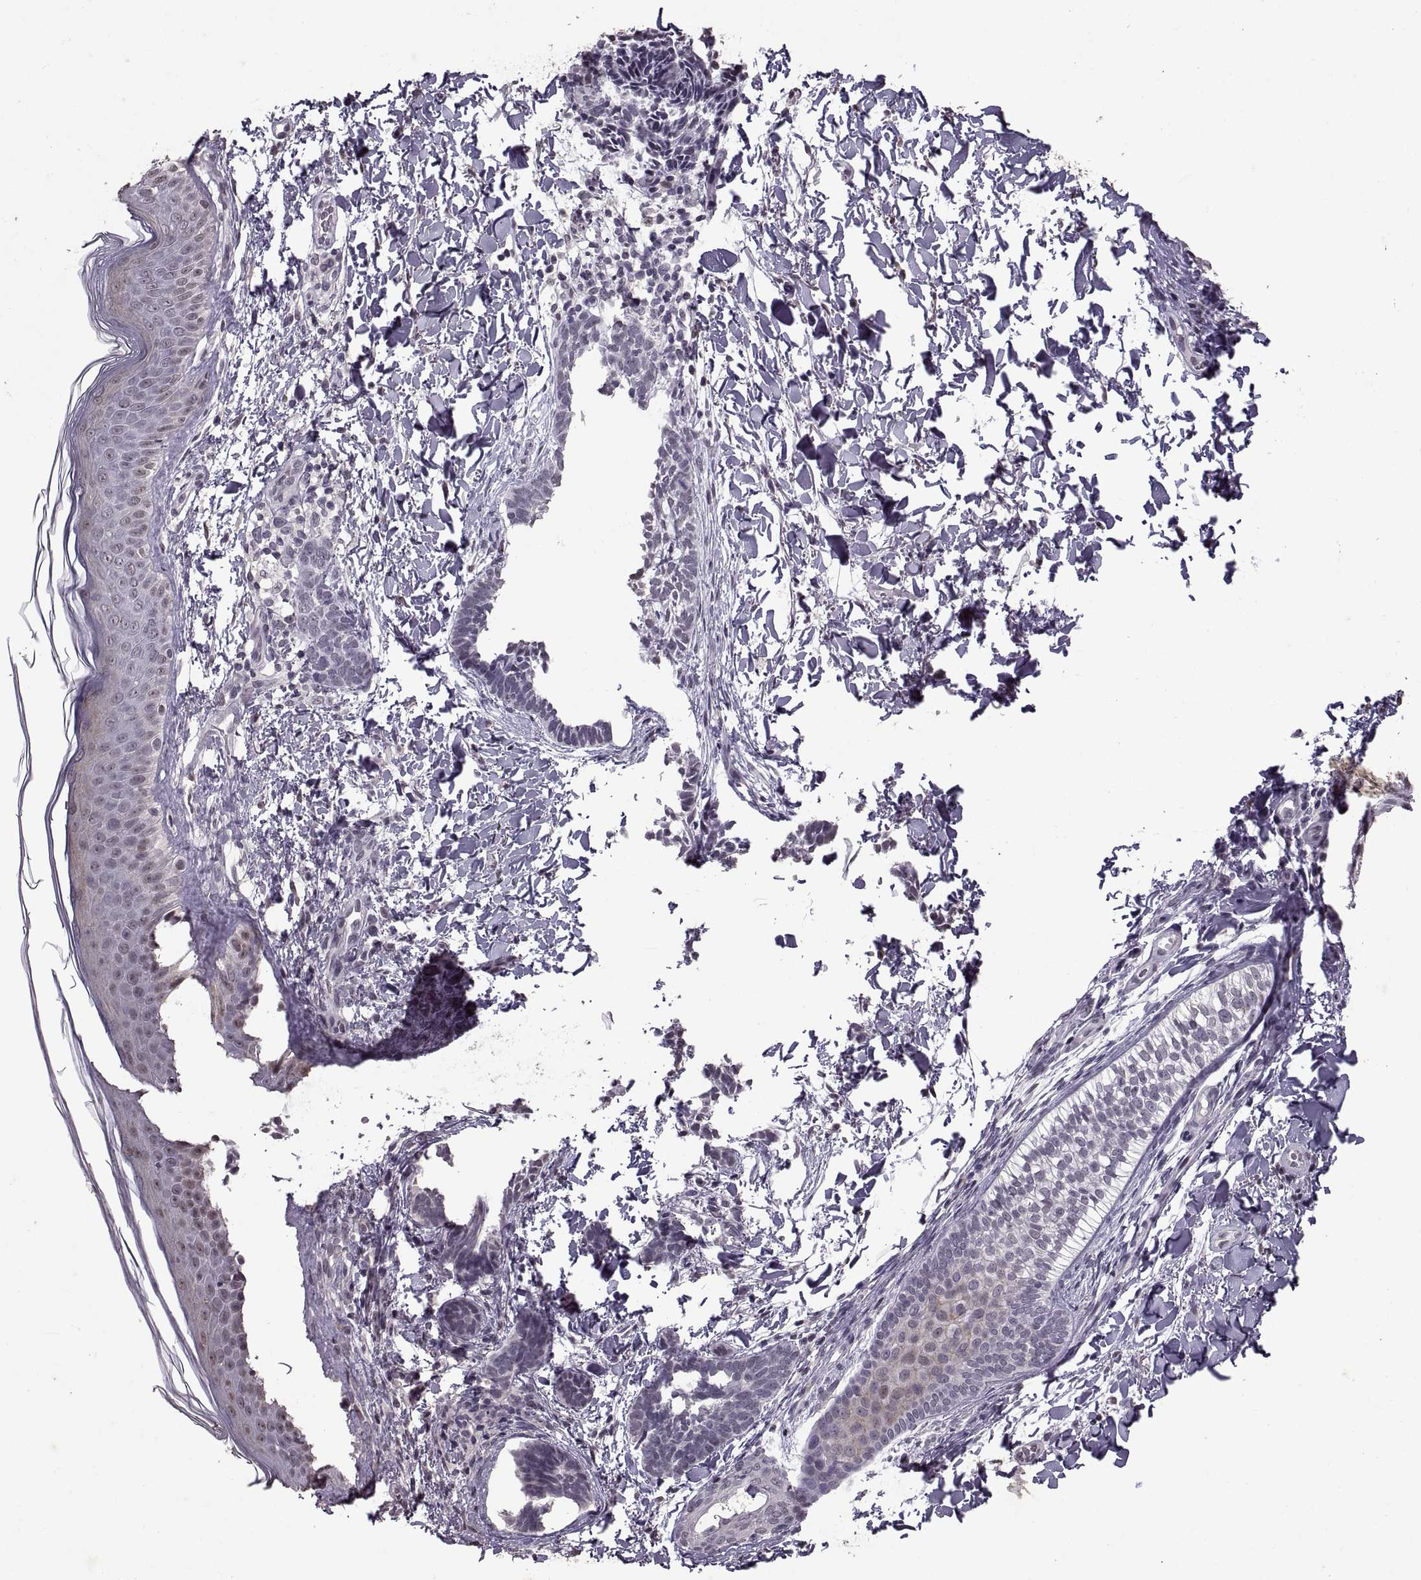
{"staining": {"intensity": "negative", "quantity": "none", "location": "none"}, "tissue": "skin cancer", "cell_type": "Tumor cells", "image_type": "cancer", "snomed": [{"axis": "morphology", "description": "Normal tissue, NOS"}, {"axis": "morphology", "description": "Basal cell carcinoma"}, {"axis": "topography", "description": "Skin"}], "caption": "High magnification brightfield microscopy of skin cancer stained with DAB (3,3'-diaminobenzidine) (brown) and counterstained with hematoxylin (blue): tumor cells show no significant expression. Nuclei are stained in blue.", "gene": "PALS1", "patient": {"sex": "male", "age": 46}}